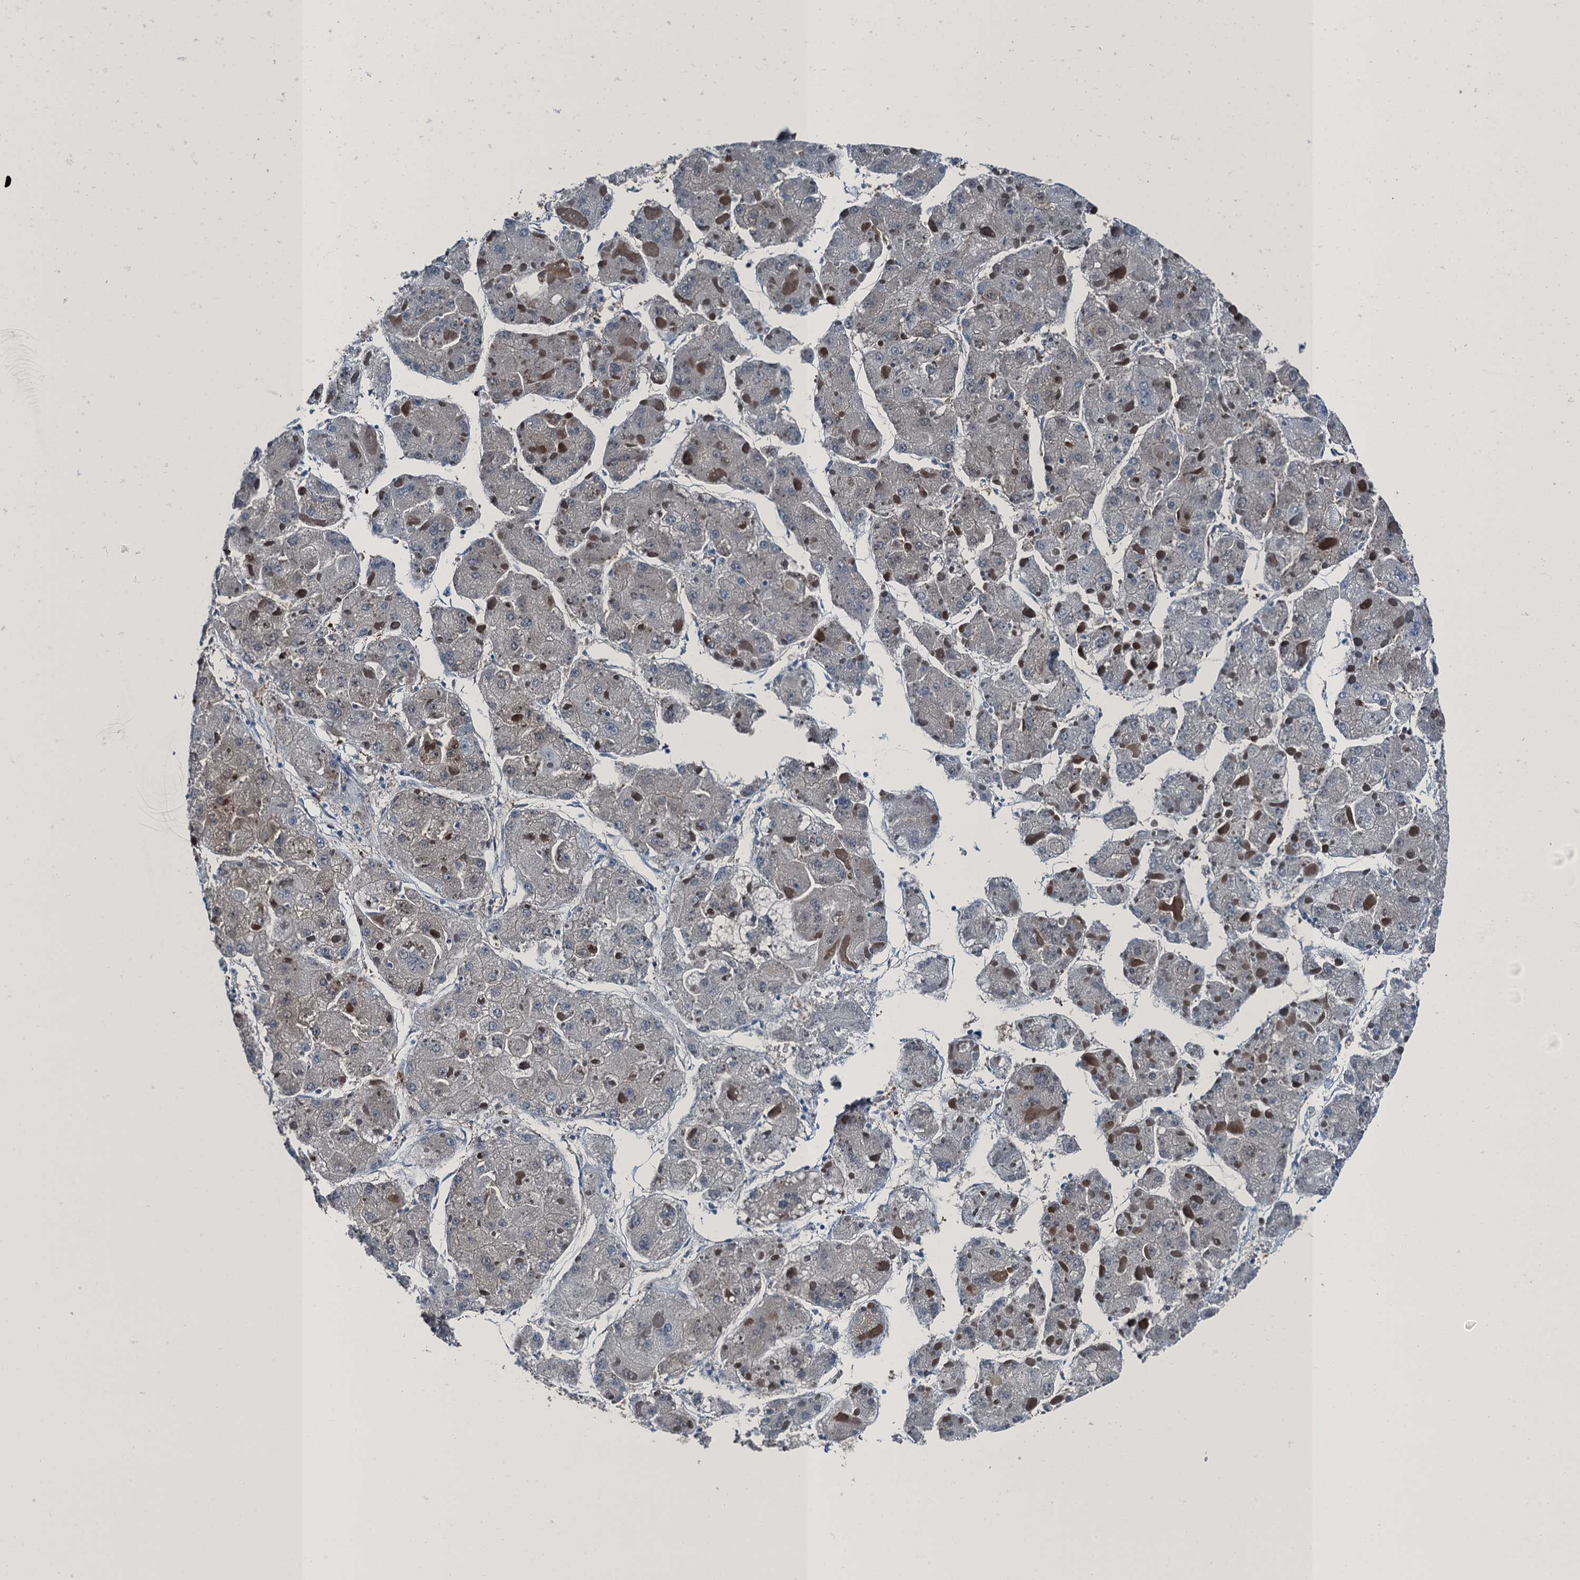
{"staining": {"intensity": "negative", "quantity": "none", "location": "none"}, "tissue": "liver cancer", "cell_type": "Tumor cells", "image_type": "cancer", "snomed": [{"axis": "morphology", "description": "Carcinoma, Hepatocellular, NOS"}, {"axis": "topography", "description": "Liver"}], "caption": "Liver cancer stained for a protein using immunohistochemistry shows no staining tumor cells.", "gene": "RNH1", "patient": {"sex": "female", "age": 73}}